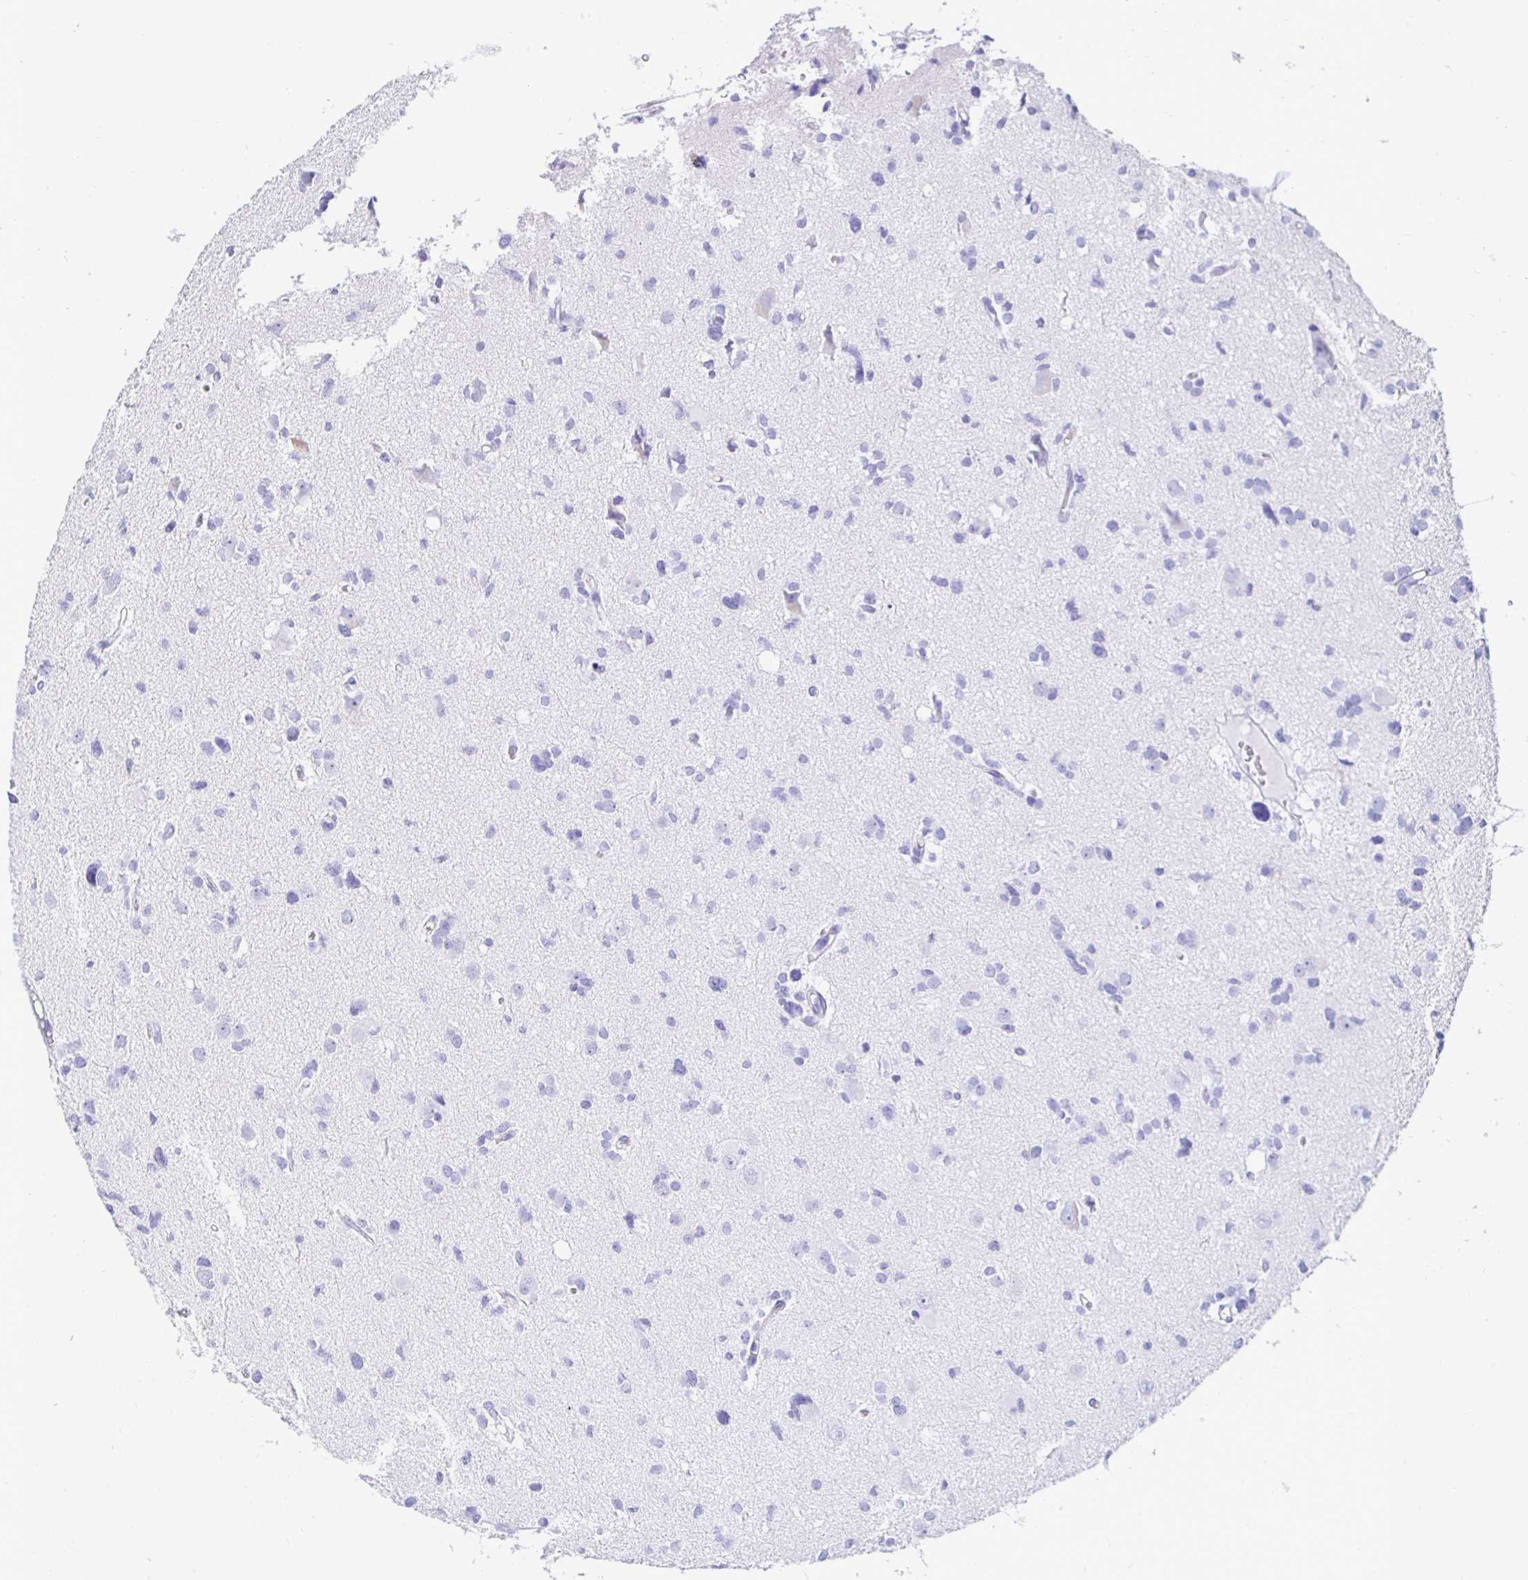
{"staining": {"intensity": "negative", "quantity": "none", "location": "none"}, "tissue": "glioma", "cell_type": "Tumor cells", "image_type": "cancer", "snomed": [{"axis": "morphology", "description": "Glioma, malignant, High grade"}, {"axis": "topography", "description": "Brain"}], "caption": "Immunohistochemistry photomicrograph of neoplastic tissue: glioma stained with DAB (3,3'-diaminobenzidine) displays no significant protein expression in tumor cells.", "gene": "UMOD", "patient": {"sex": "male", "age": 23}}